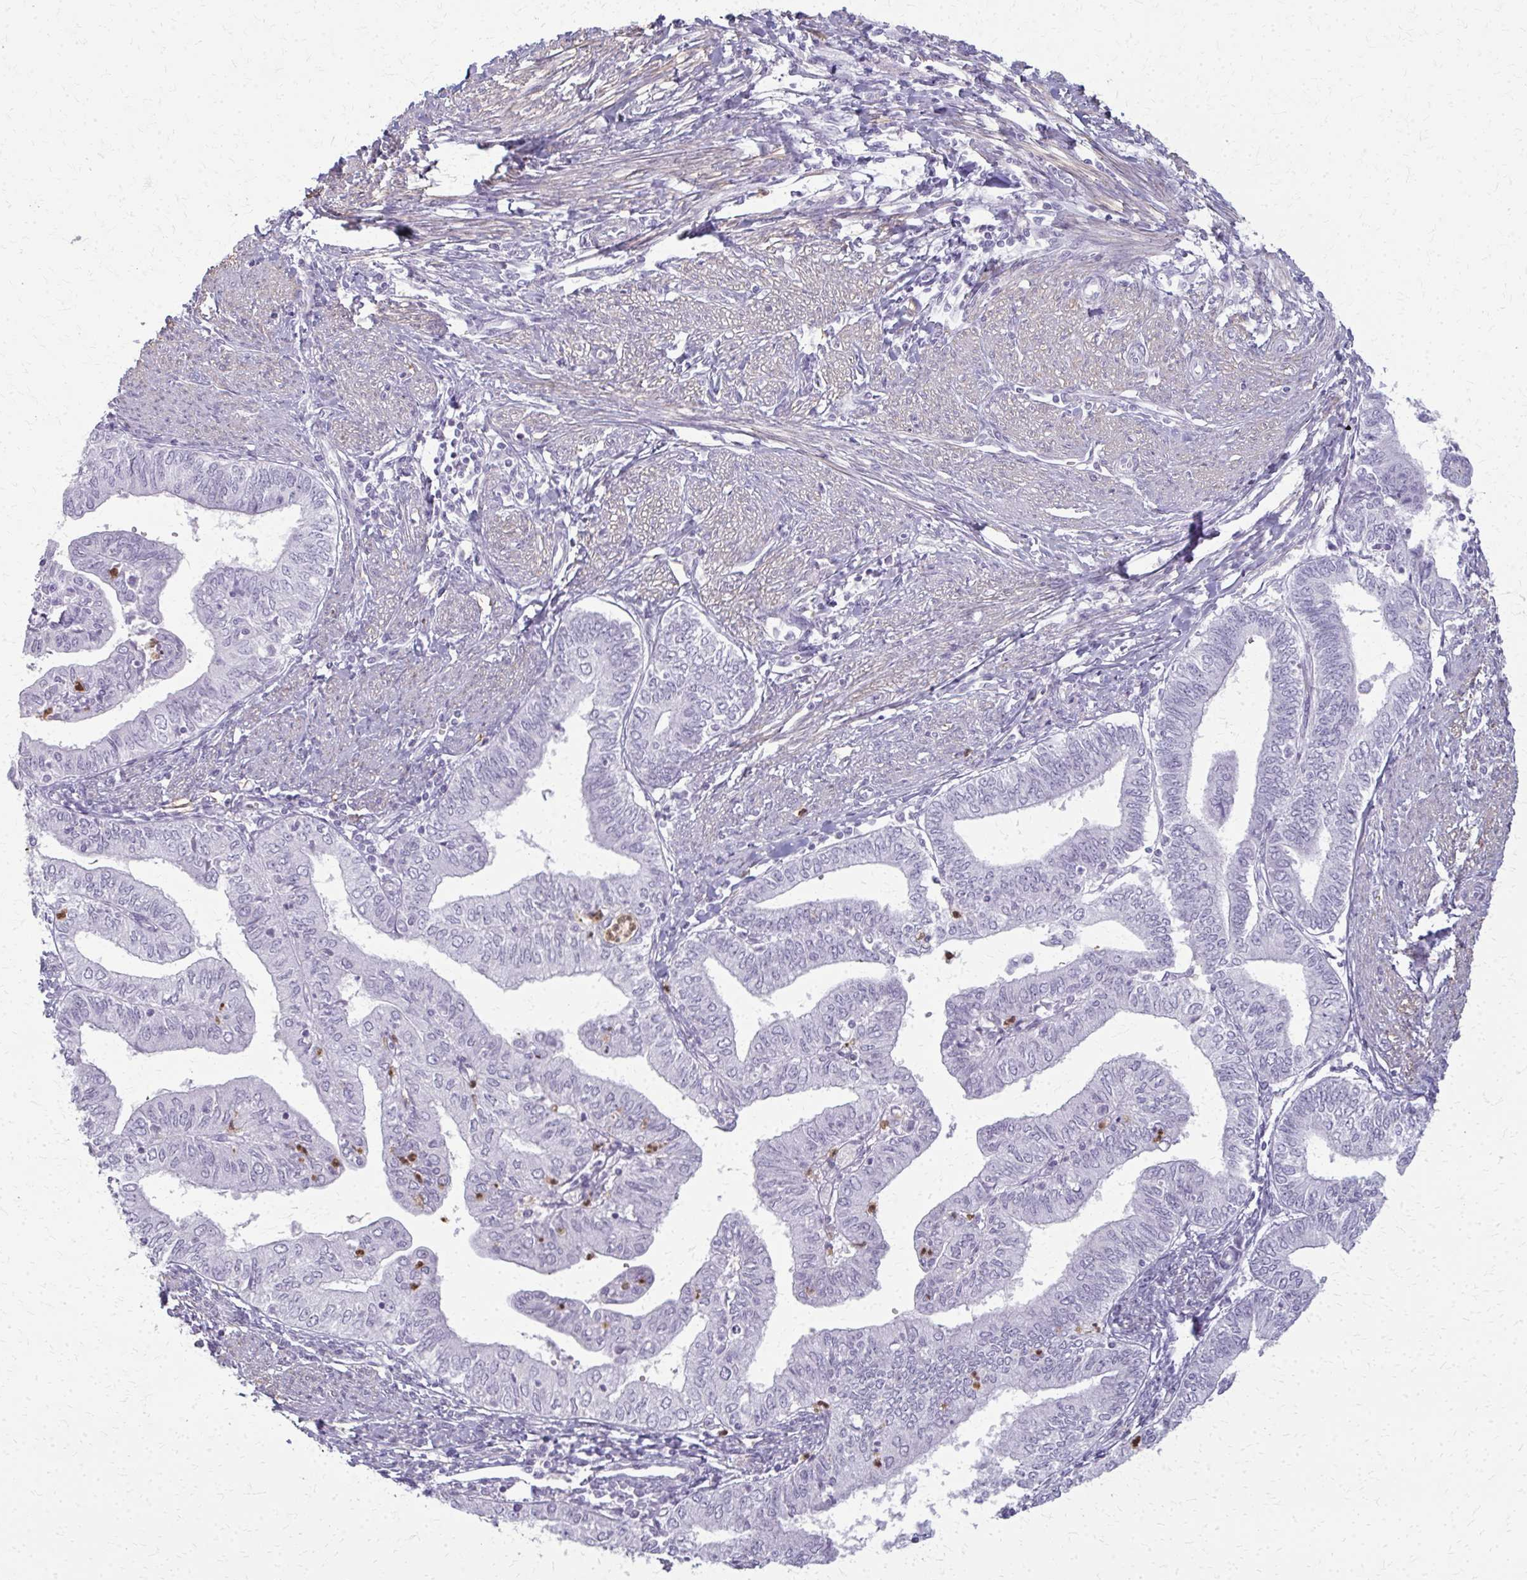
{"staining": {"intensity": "negative", "quantity": "none", "location": "none"}, "tissue": "endometrial cancer", "cell_type": "Tumor cells", "image_type": "cancer", "snomed": [{"axis": "morphology", "description": "Adenocarcinoma, NOS"}, {"axis": "topography", "description": "Endometrium"}], "caption": "IHC of endometrial adenocarcinoma reveals no expression in tumor cells.", "gene": "CA3", "patient": {"sex": "female", "age": 66}}